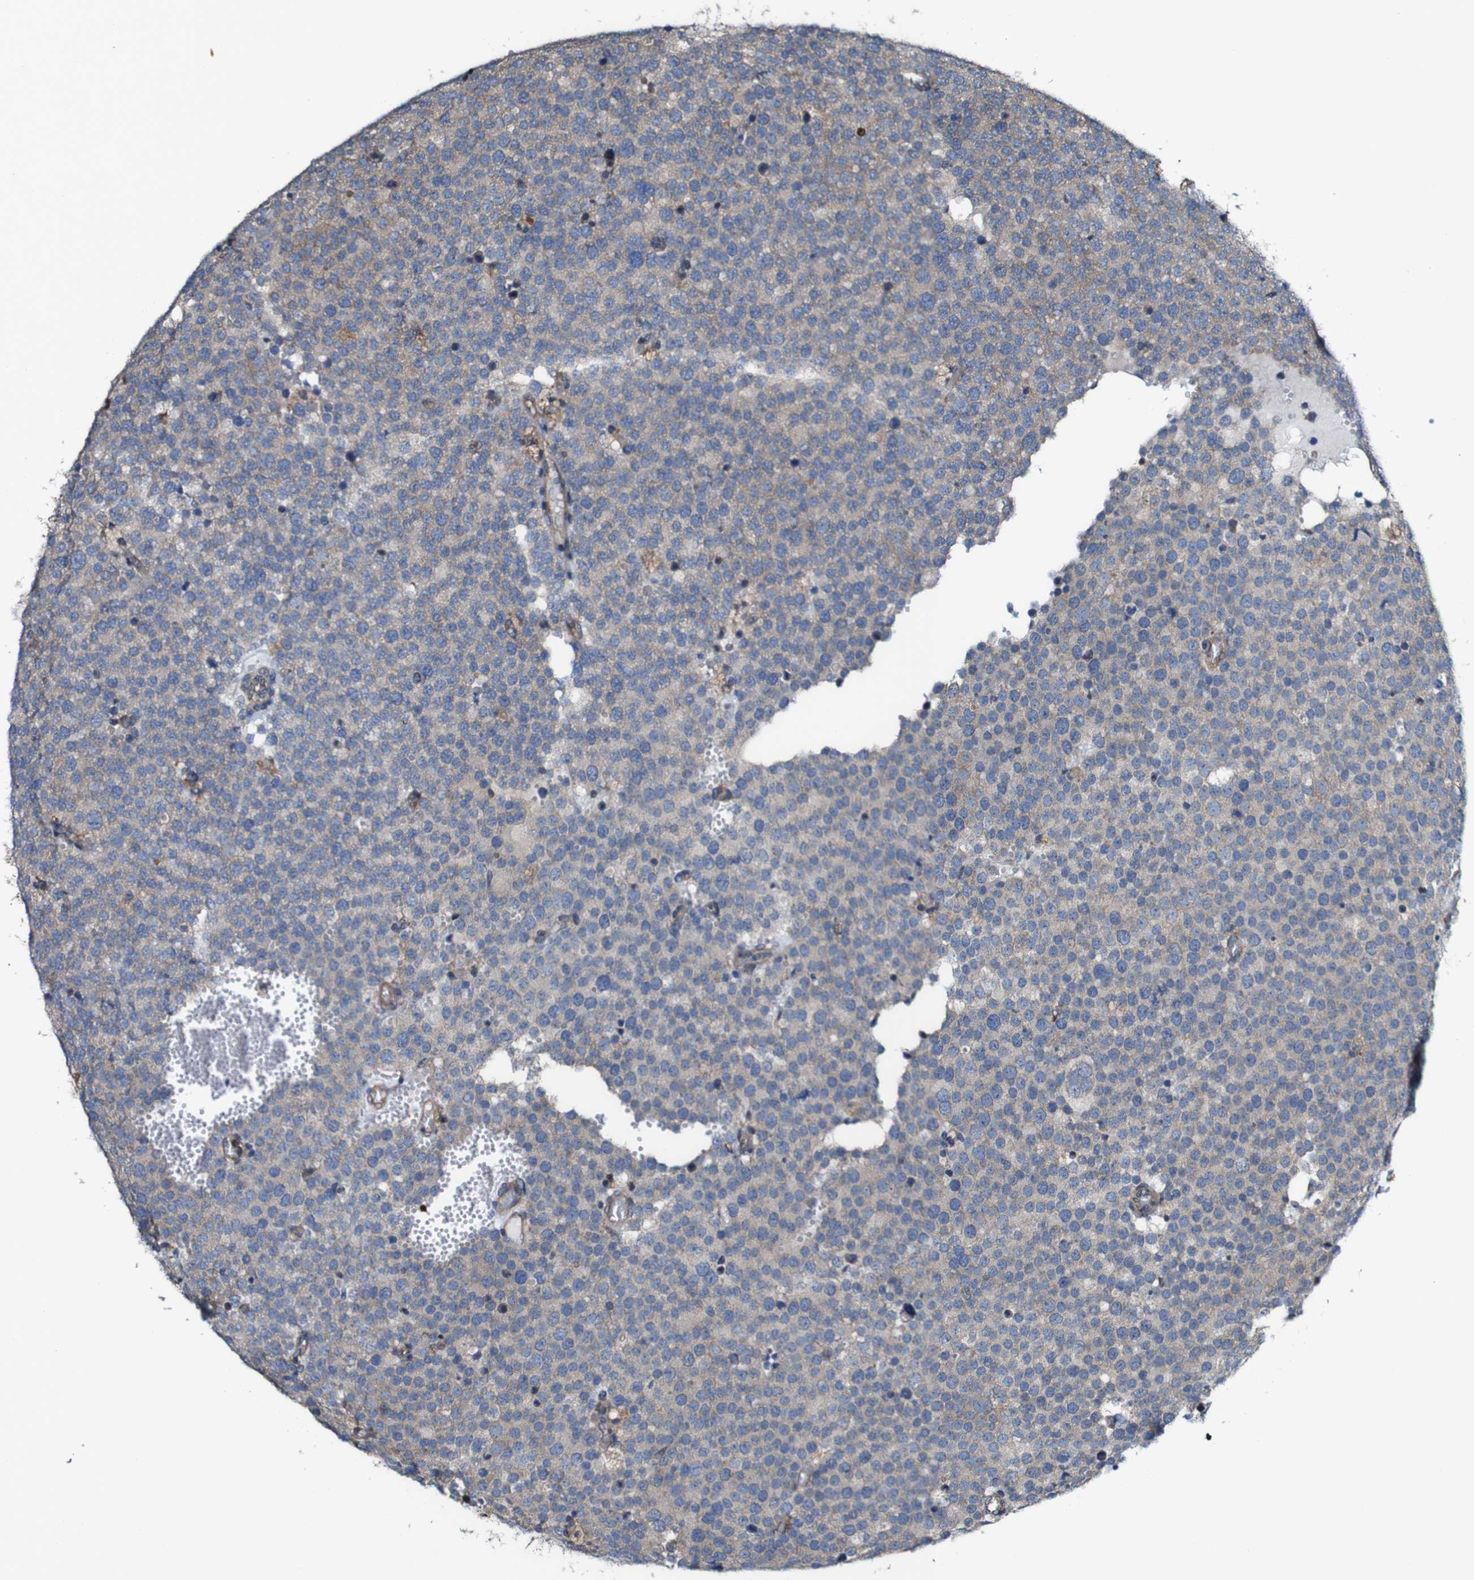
{"staining": {"intensity": "negative", "quantity": "none", "location": "none"}, "tissue": "testis cancer", "cell_type": "Tumor cells", "image_type": "cancer", "snomed": [{"axis": "morphology", "description": "Normal tissue, NOS"}, {"axis": "morphology", "description": "Seminoma, NOS"}, {"axis": "topography", "description": "Testis"}], "caption": "Tumor cells are negative for protein expression in human testis cancer. (Immunohistochemistry (ihc), brightfield microscopy, high magnification).", "gene": "PTPRR", "patient": {"sex": "male", "age": 71}}